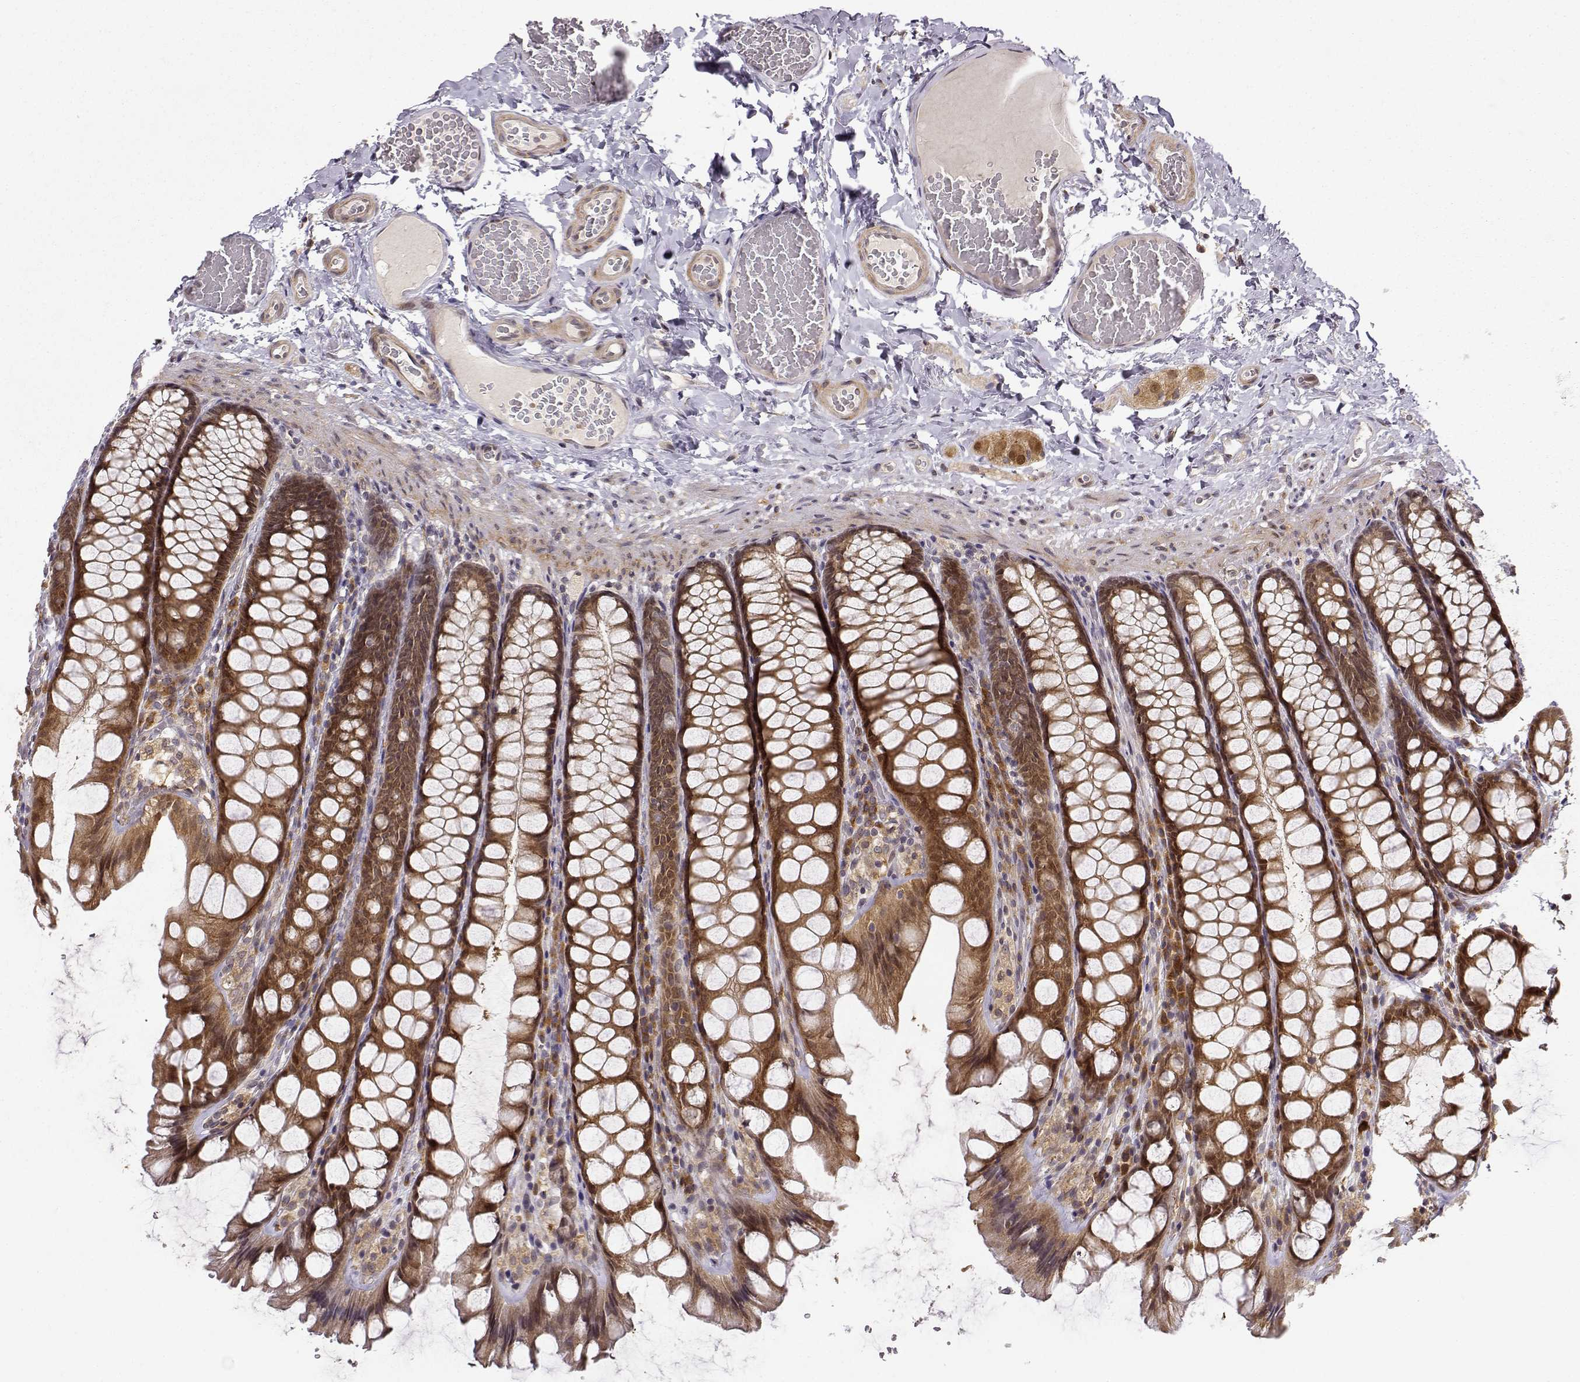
{"staining": {"intensity": "negative", "quantity": "none", "location": "none"}, "tissue": "colon", "cell_type": "Endothelial cells", "image_type": "normal", "snomed": [{"axis": "morphology", "description": "Normal tissue, NOS"}, {"axis": "topography", "description": "Colon"}], "caption": "Human colon stained for a protein using IHC shows no staining in endothelial cells.", "gene": "ERGIC2", "patient": {"sex": "male", "age": 47}}